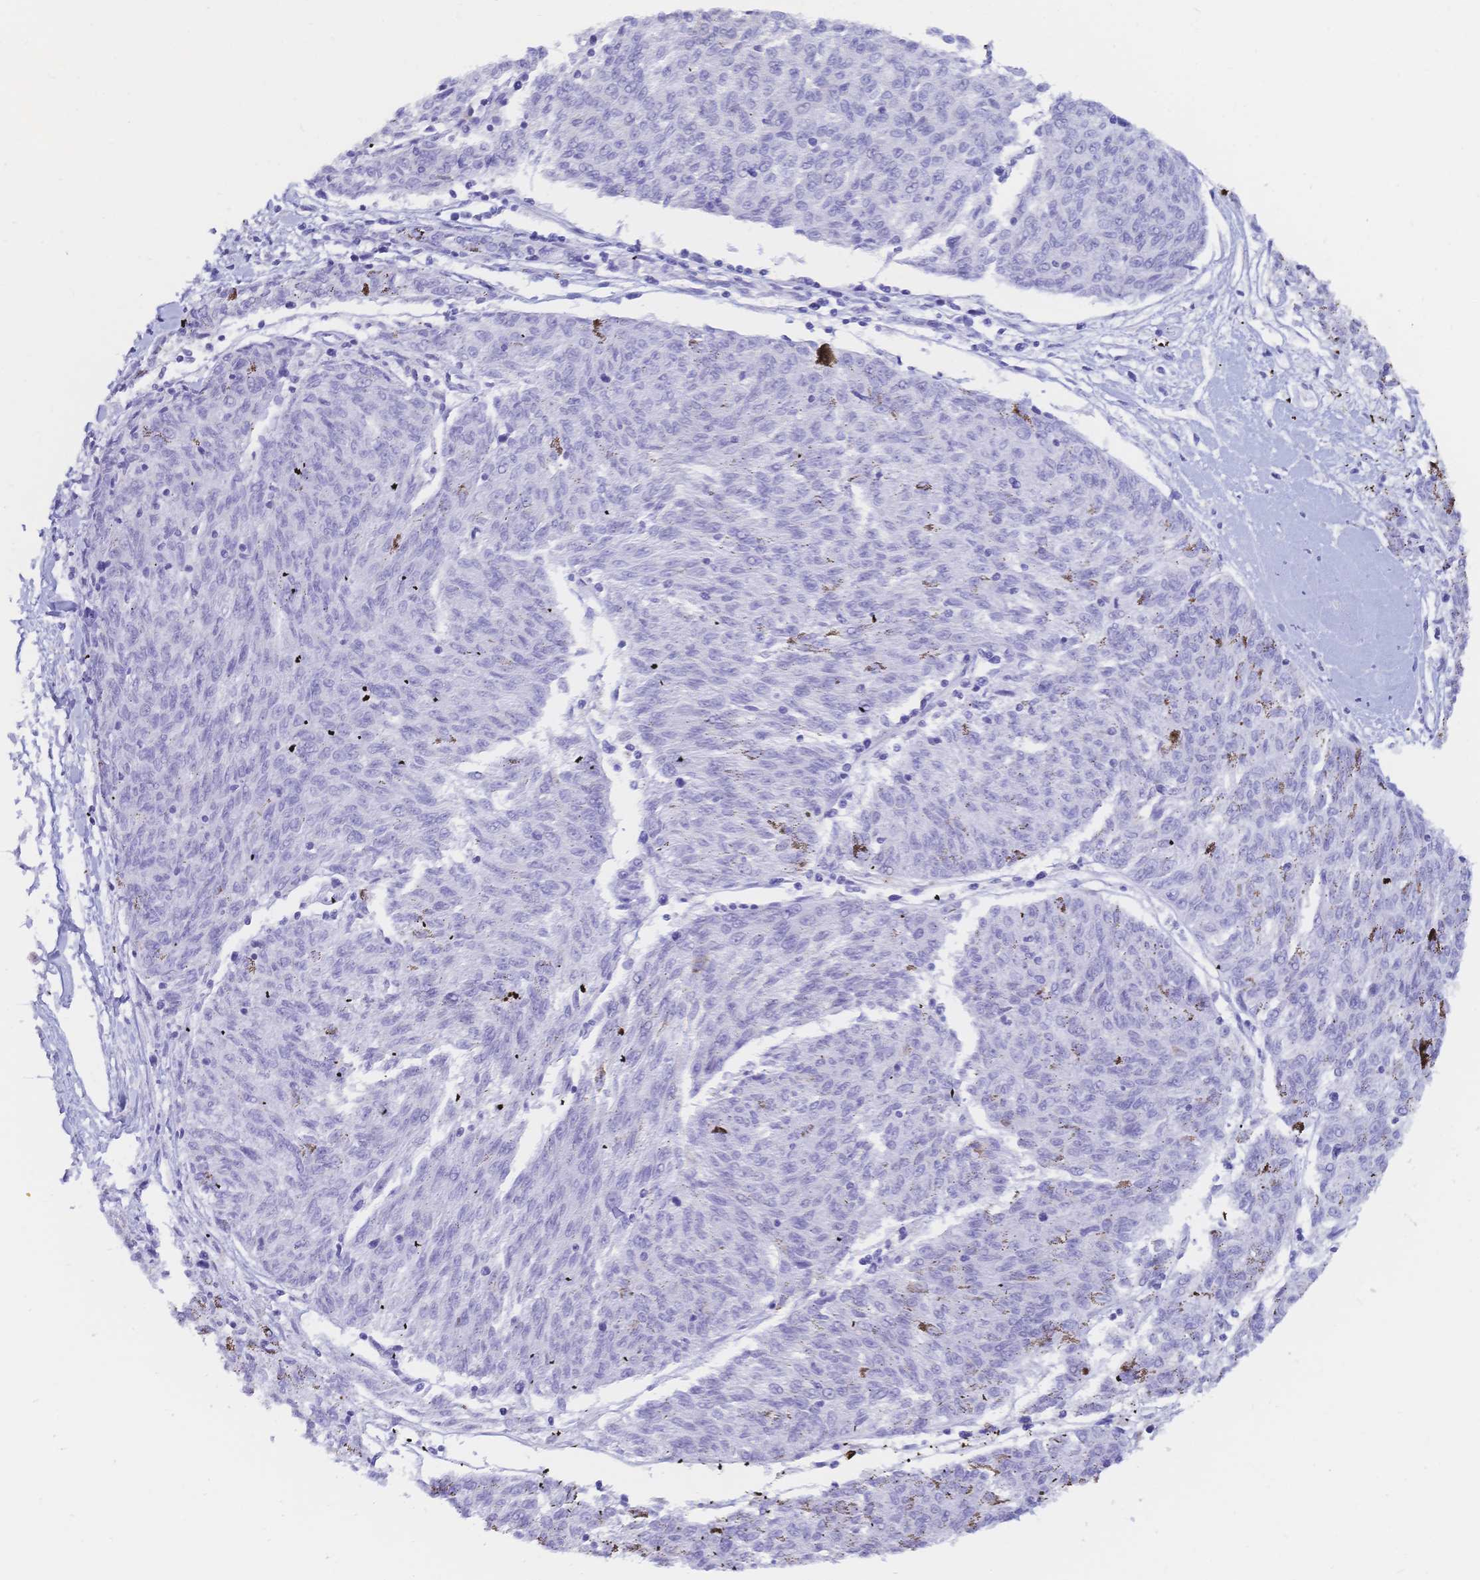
{"staining": {"intensity": "negative", "quantity": "none", "location": "none"}, "tissue": "melanoma", "cell_type": "Tumor cells", "image_type": "cancer", "snomed": [{"axis": "morphology", "description": "Malignant melanoma, NOS"}, {"axis": "topography", "description": "Skin"}], "caption": "The immunohistochemistry photomicrograph has no significant expression in tumor cells of malignant melanoma tissue.", "gene": "MEP1B", "patient": {"sex": "female", "age": 72}}